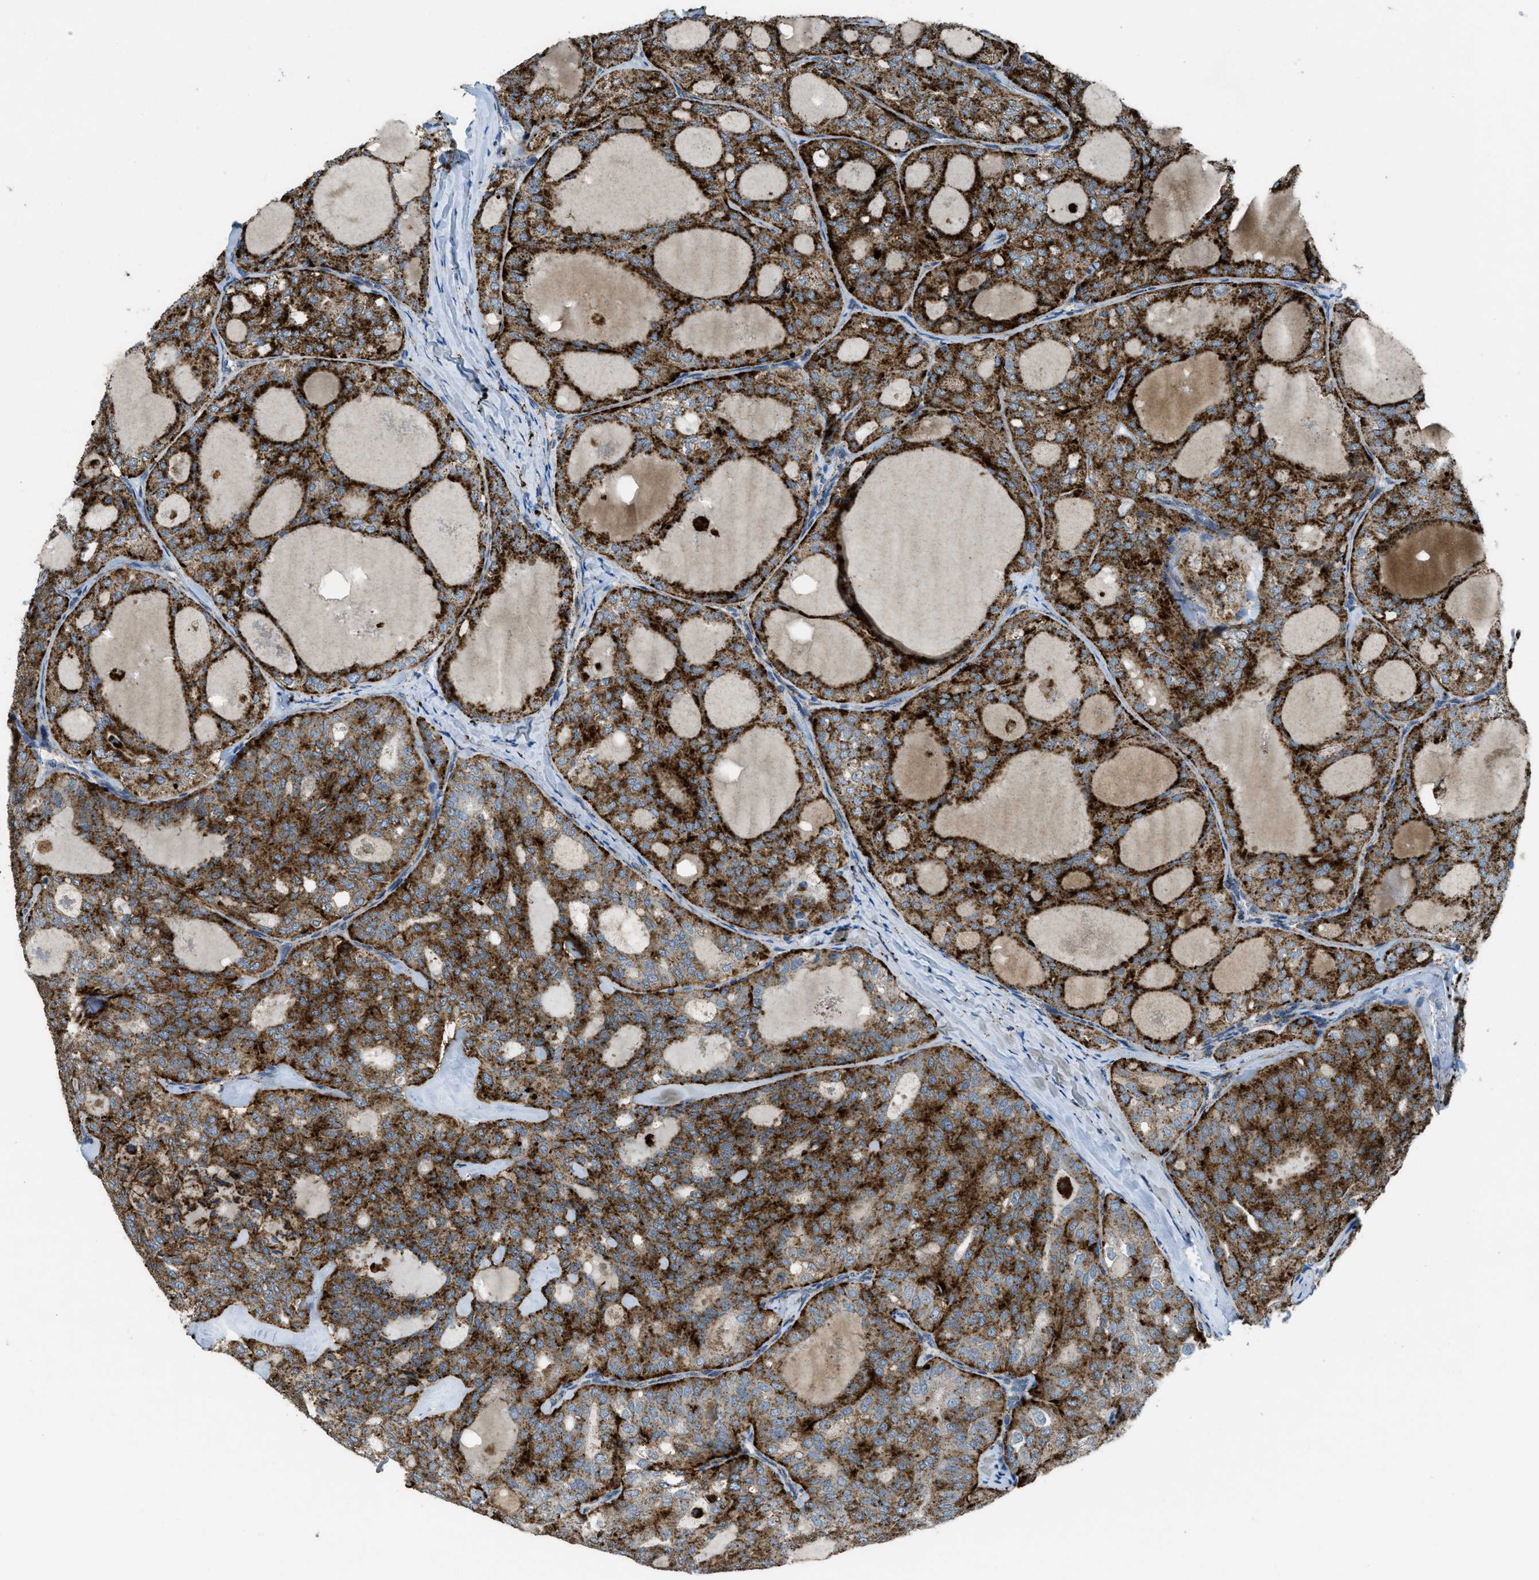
{"staining": {"intensity": "strong", "quantity": ">75%", "location": "cytoplasmic/membranous"}, "tissue": "thyroid cancer", "cell_type": "Tumor cells", "image_type": "cancer", "snomed": [{"axis": "morphology", "description": "Follicular adenoma carcinoma, NOS"}, {"axis": "topography", "description": "Thyroid gland"}], "caption": "A high-resolution photomicrograph shows immunohistochemistry staining of thyroid cancer, which exhibits strong cytoplasmic/membranous expression in about >75% of tumor cells. (DAB (3,3'-diaminobenzidine) = brown stain, brightfield microscopy at high magnification).", "gene": "SCARB2", "patient": {"sex": "male", "age": 75}}